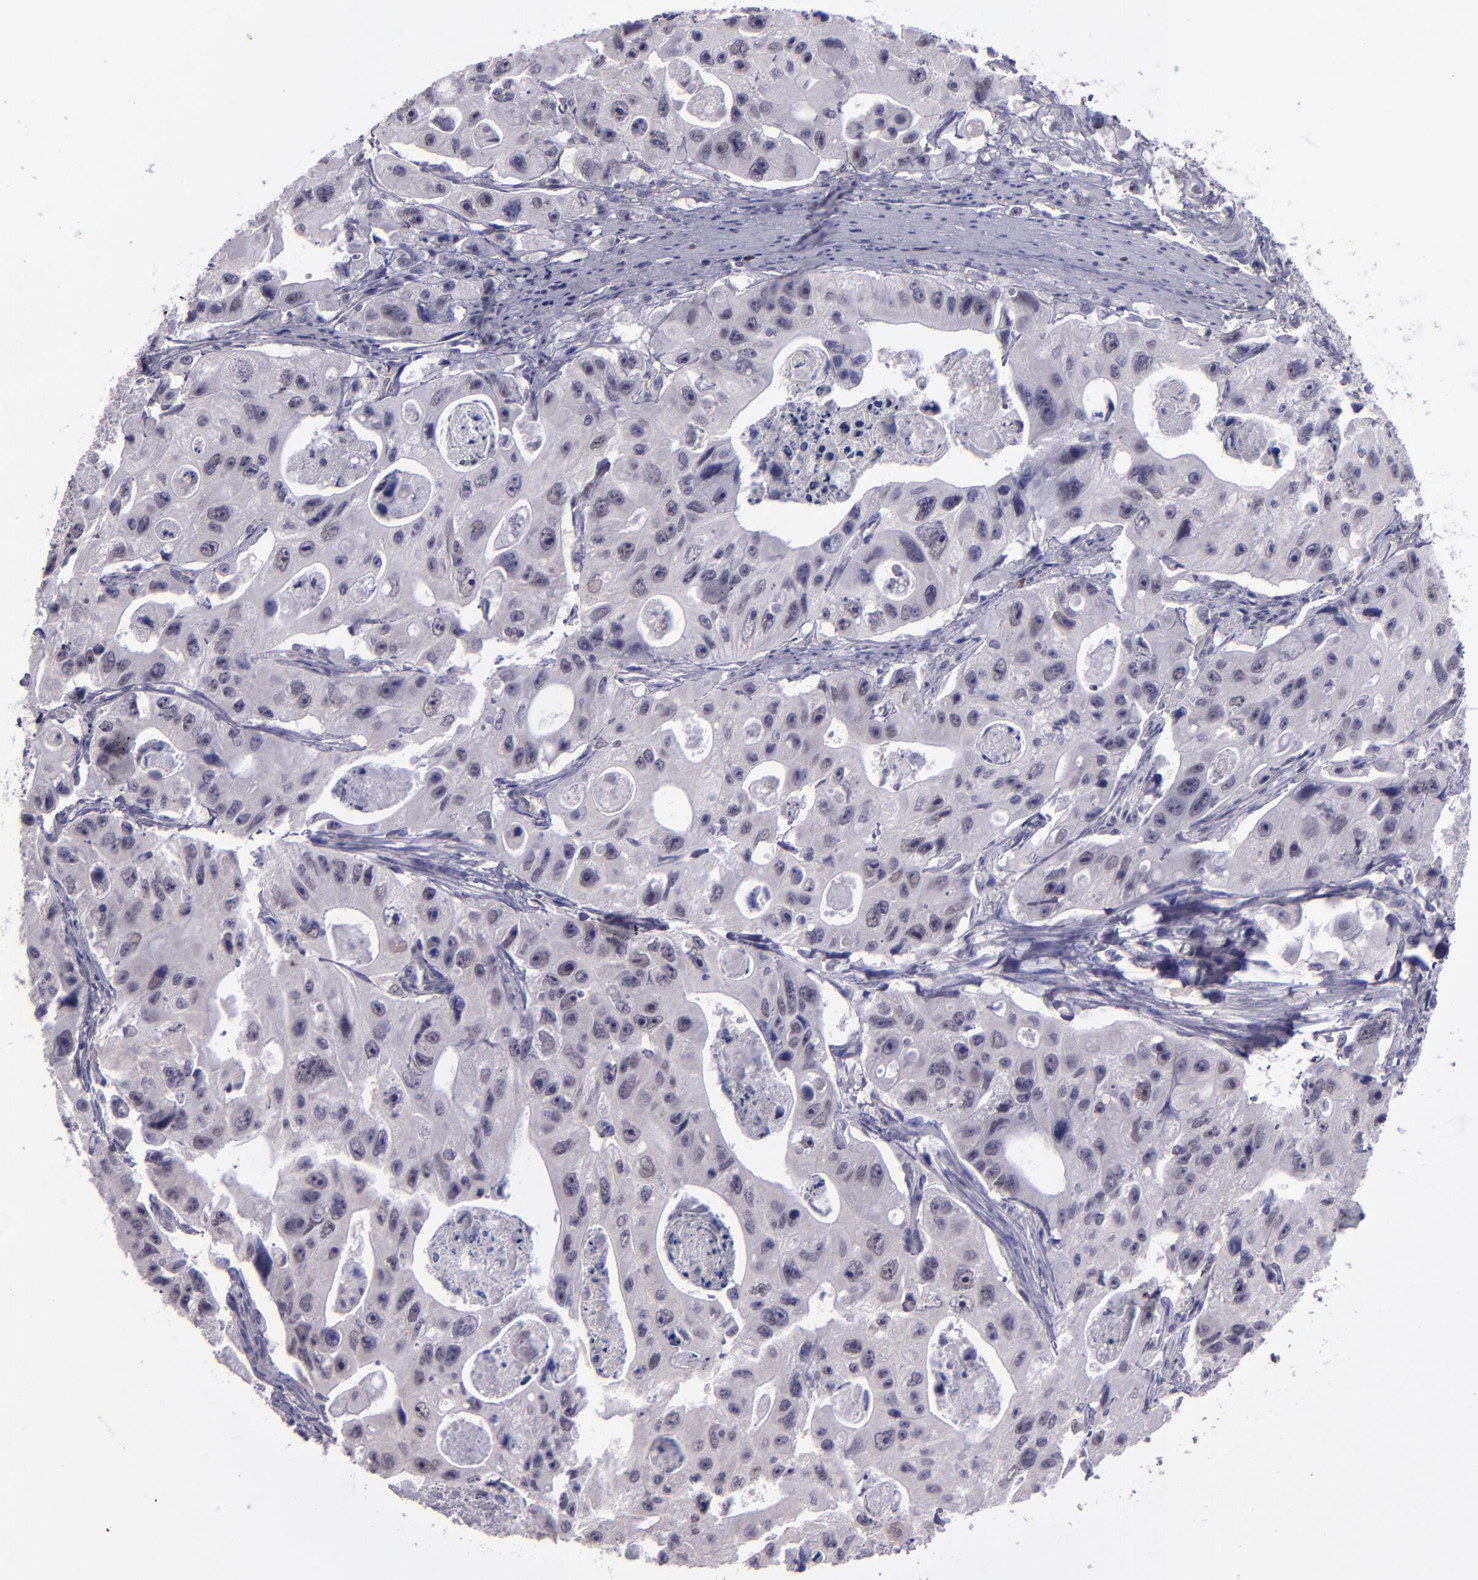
{"staining": {"intensity": "negative", "quantity": "none", "location": "none"}, "tissue": "colorectal cancer", "cell_type": "Tumor cells", "image_type": "cancer", "snomed": [{"axis": "morphology", "description": "Adenocarcinoma, NOS"}, {"axis": "topography", "description": "Colon"}], "caption": "Tumor cells show no significant expression in colorectal adenocarcinoma.", "gene": "CEBPE", "patient": {"sex": "female", "age": 46}}